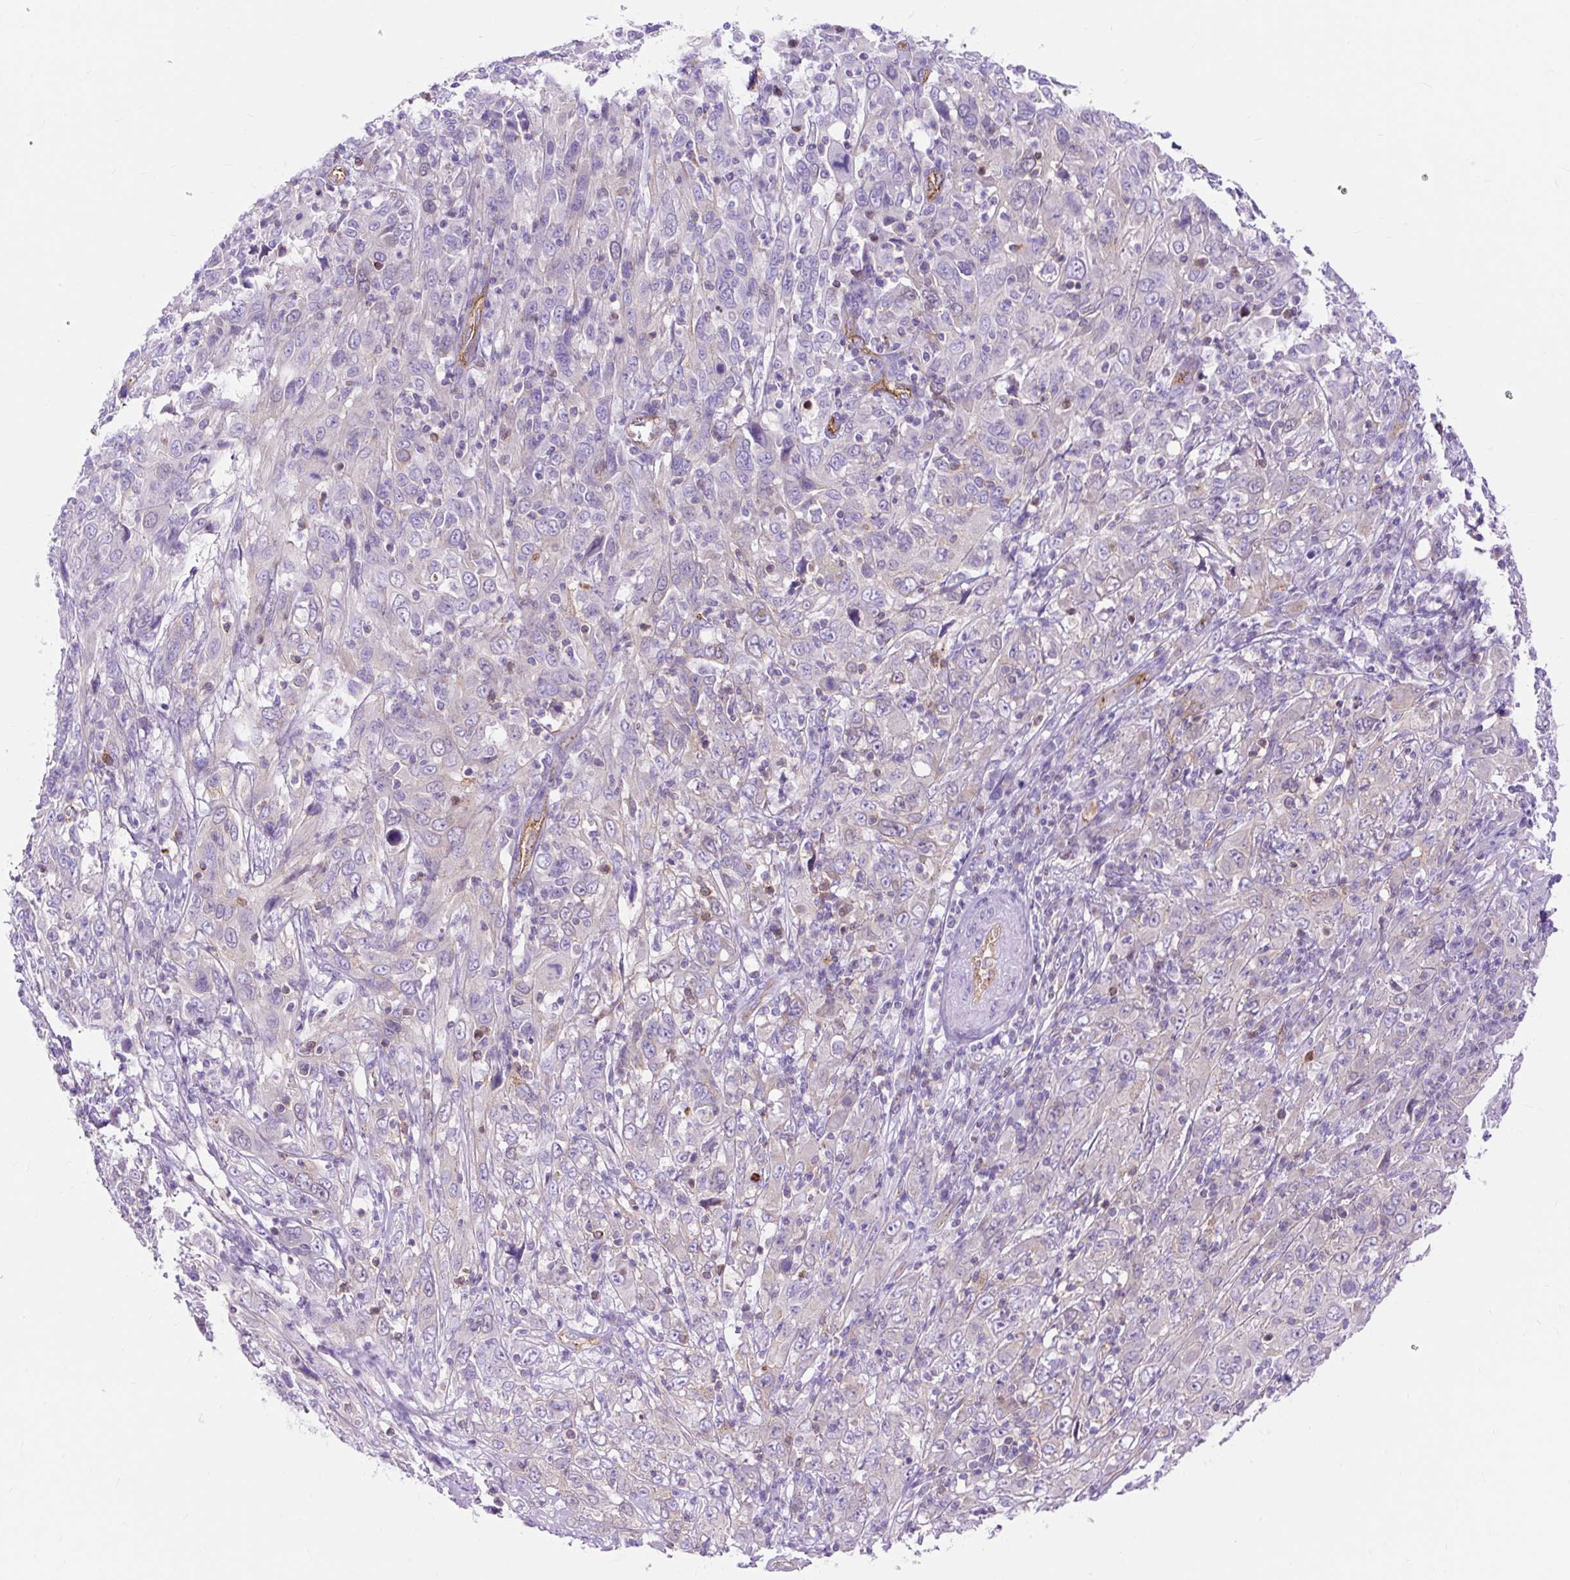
{"staining": {"intensity": "negative", "quantity": "none", "location": "none"}, "tissue": "cervical cancer", "cell_type": "Tumor cells", "image_type": "cancer", "snomed": [{"axis": "morphology", "description": "Squamous cell carcinoma, NOS"}, {"axis": "topography", "description": "Cervix"}], "caption": "This is a image of IHC staining of cervical cancer, which shows no staining in tumor cells.", "gene": "HIP1R", "patient": {"sex": "female", "age": 46}}